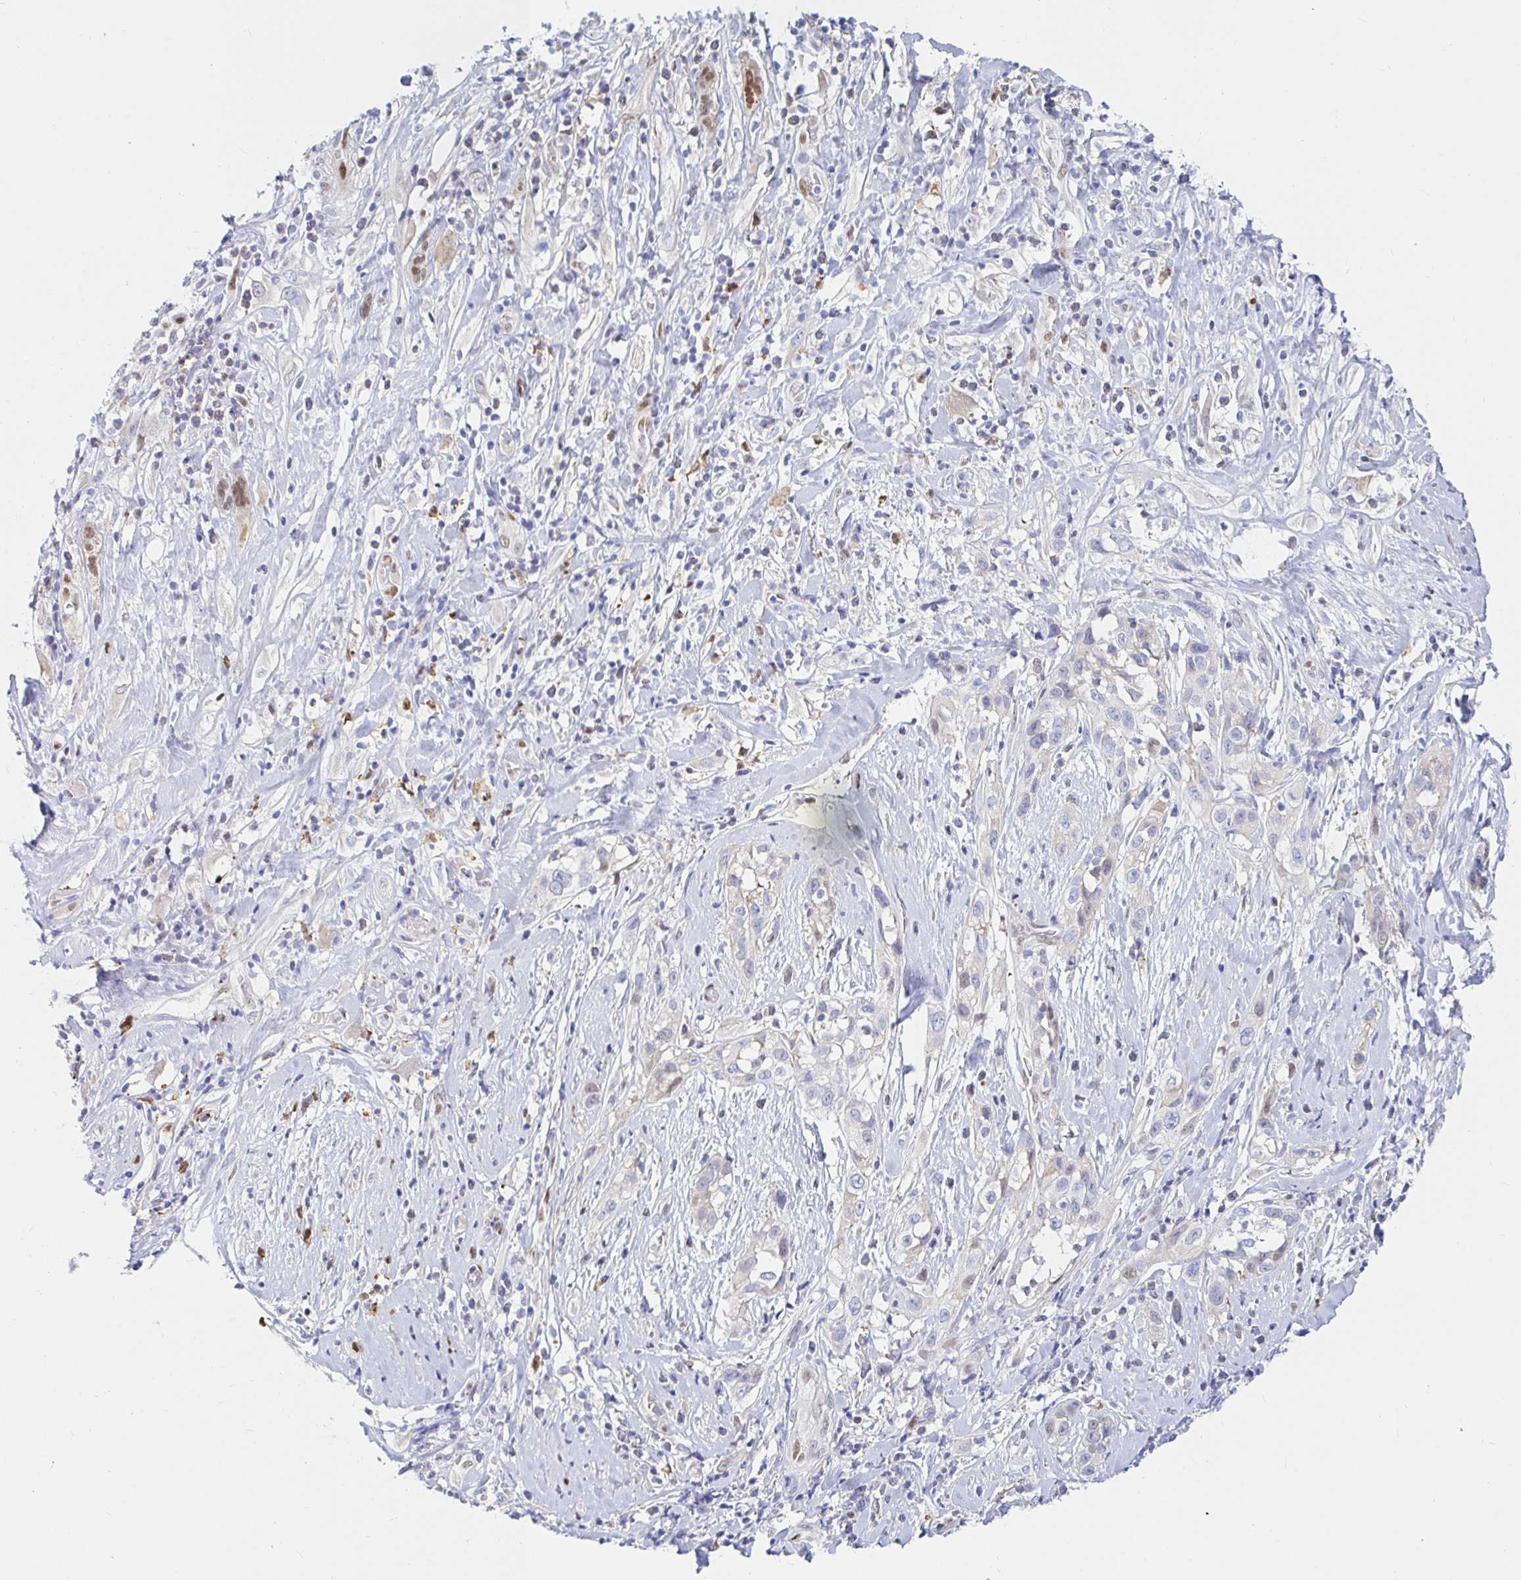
{"staining": {"intensity": "negative", "quantity": "none", "location": "none"}, "tissue": "skin cancer", "cell_type": "Tumor cells", "image_type": "cancer", "snomed": [{"axis": "morphology", "description": "Squamous cell carcinoma, NOS"}, {"axis": "topography", "description": "Skin"}], "caption": "Squamous cell carcinoma (skin) stained for a protein using immunohistochemistry (IHC) displays no expression tumor cells.", "gene": "HINFP", "patient": {"sex": "male", "age": 82}}